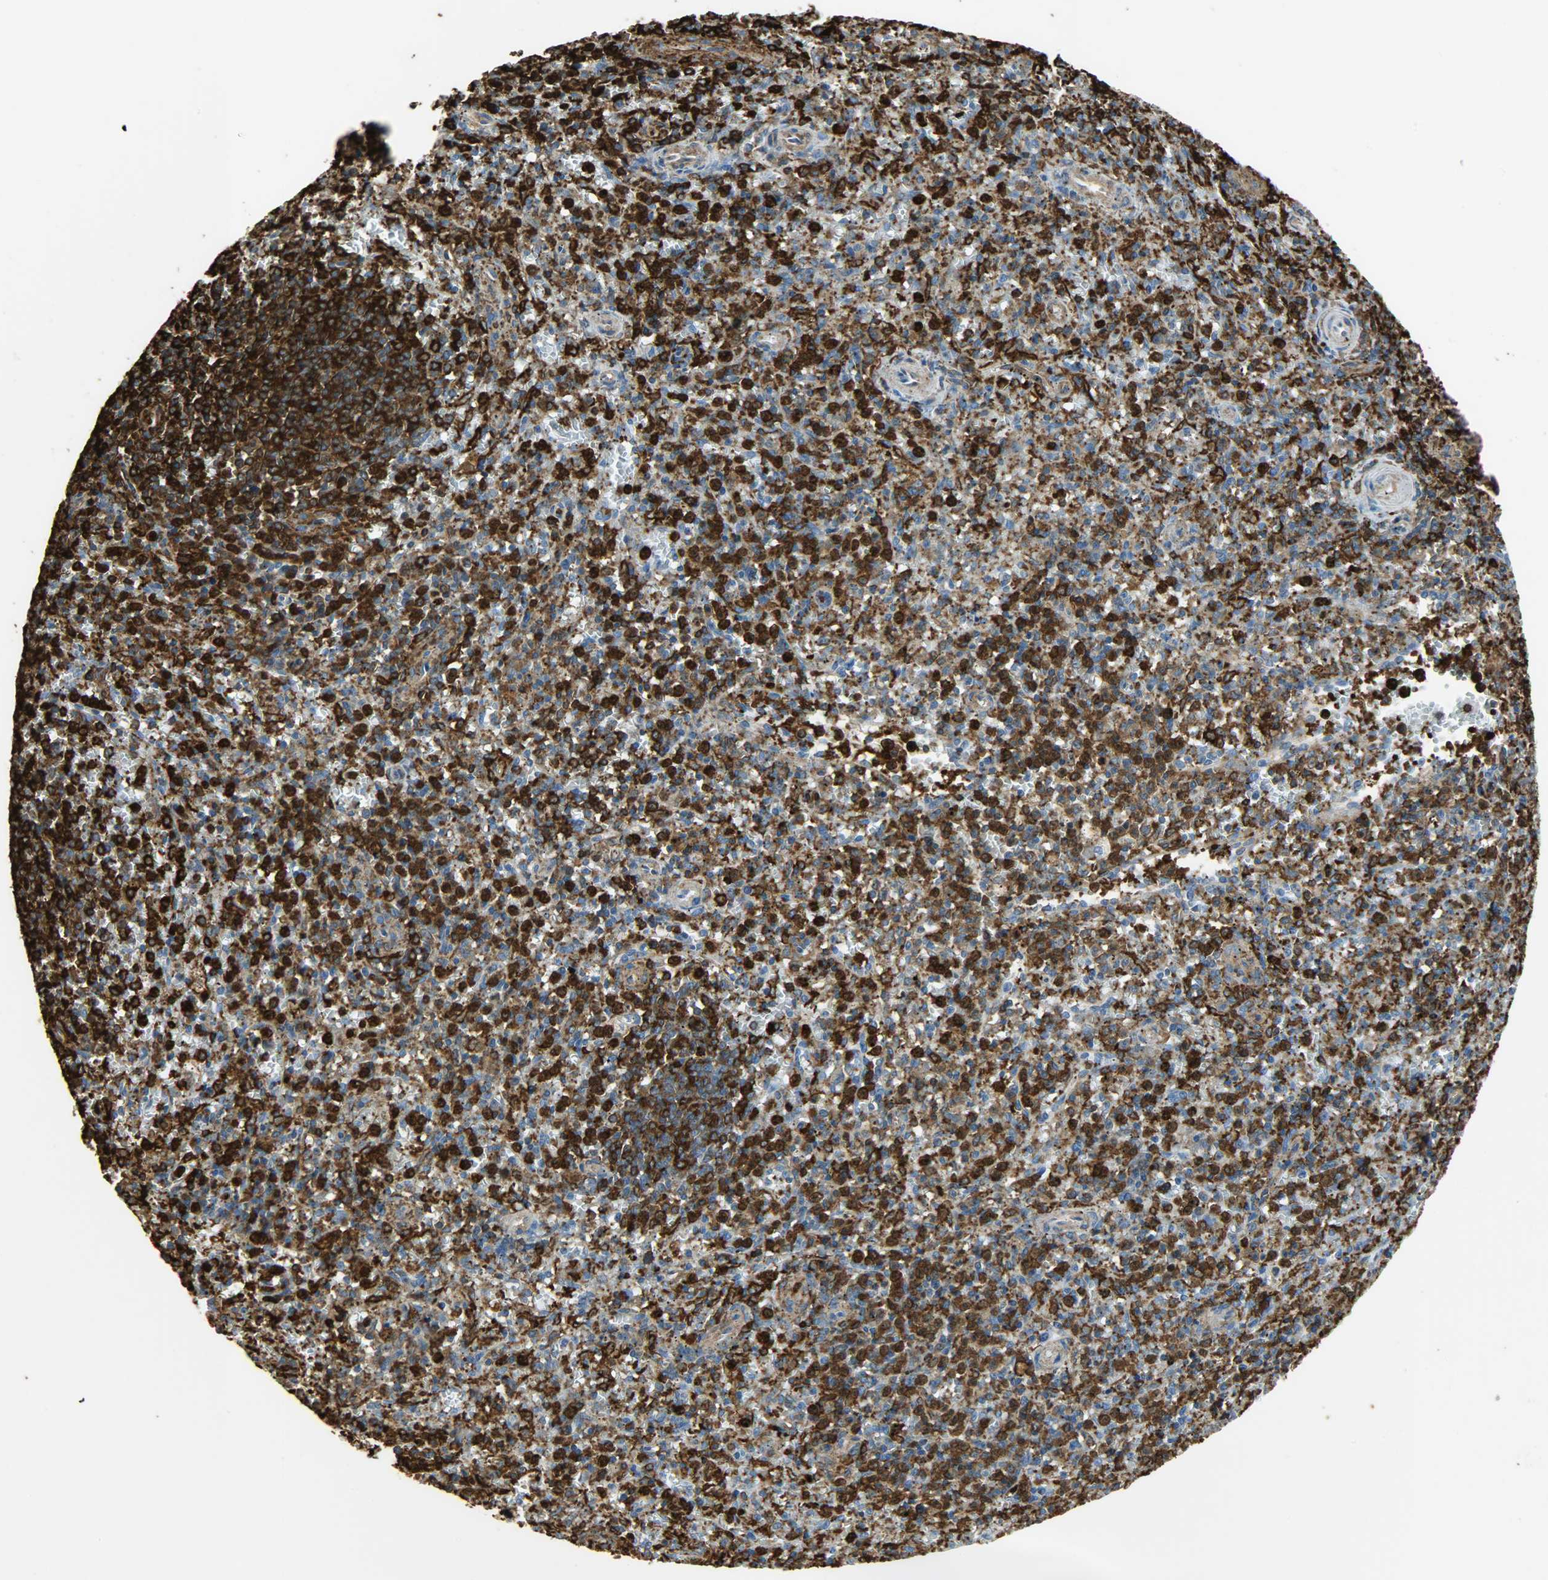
{"staining": {"intensity": "strong", "quantity": ">75%", "location": "cytoplasmic/membranous,nuclear"}, "tissue": "spleen", "cell_type": "Cells in red pulp", "image_type": "normal", "snomed": [{"axis": "morphology", "description": "Normal tissue, NOS"}, {"axis": "topography", "description": "Spleen"}], "caption": "Protein expression analysis of unremarkable human spleen reveals strong cytoplasmic/membranous,nuclear positivity in approximately >75% of cells in red pulp.", "gene": "VASP", "patient": {"sex": "male", "age": 72}}